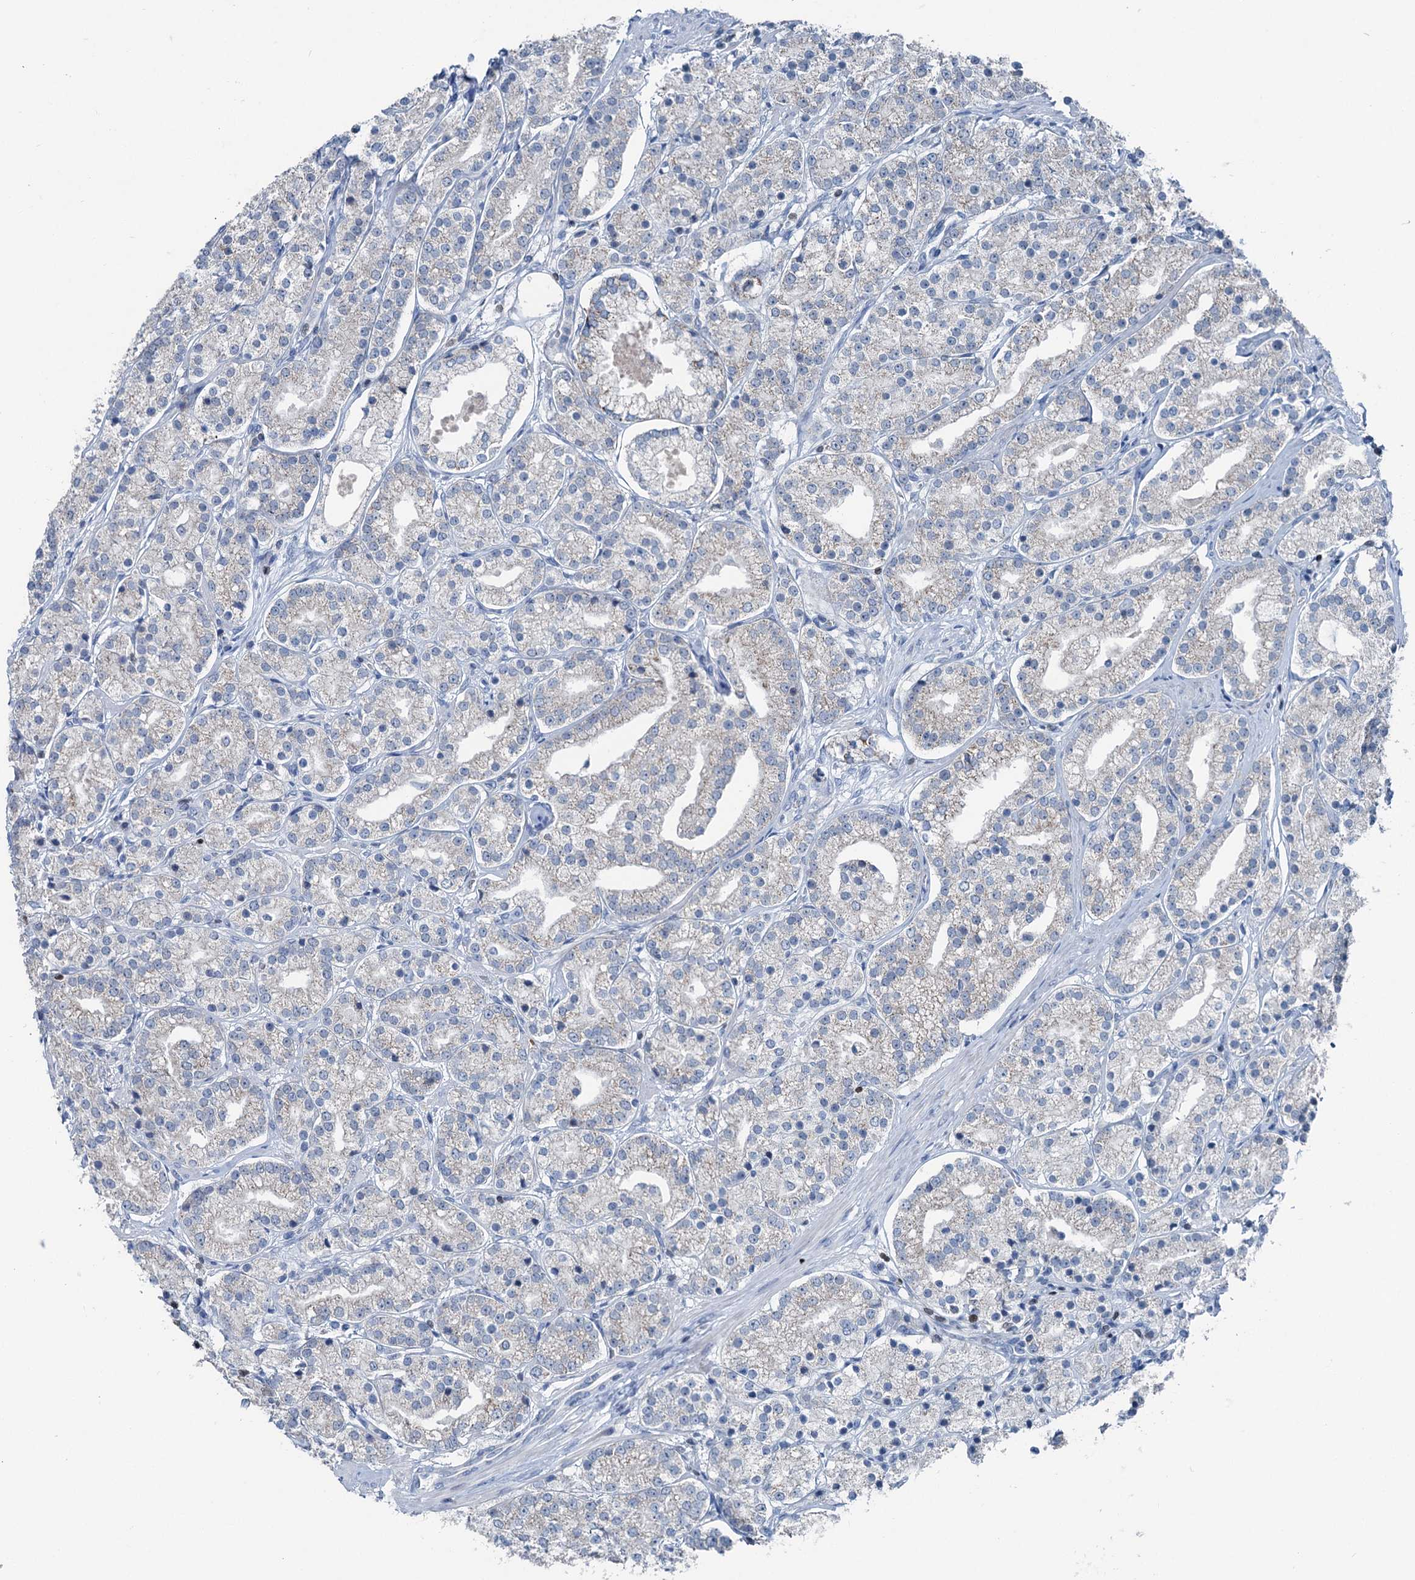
{"staining": {"intensity": "negative", "quantity": "none", "location": "none"}, "tissue": "prostate cancer", "cell_type": "Tumor cells", "image_type": "cancer", "snomed": [{"axis": "morphology", "description": "Adenocarcinoma, High grade"}, {"axis": "topography", "description": "Prostate"}], "caption": "Protein analysis of prostate cancer (adenocarcinoma (high-grade)) demonstrates no significant positivity in tumor cells.", "gene": "ELP4", "patient": {"sex": "male", "age": 69}}